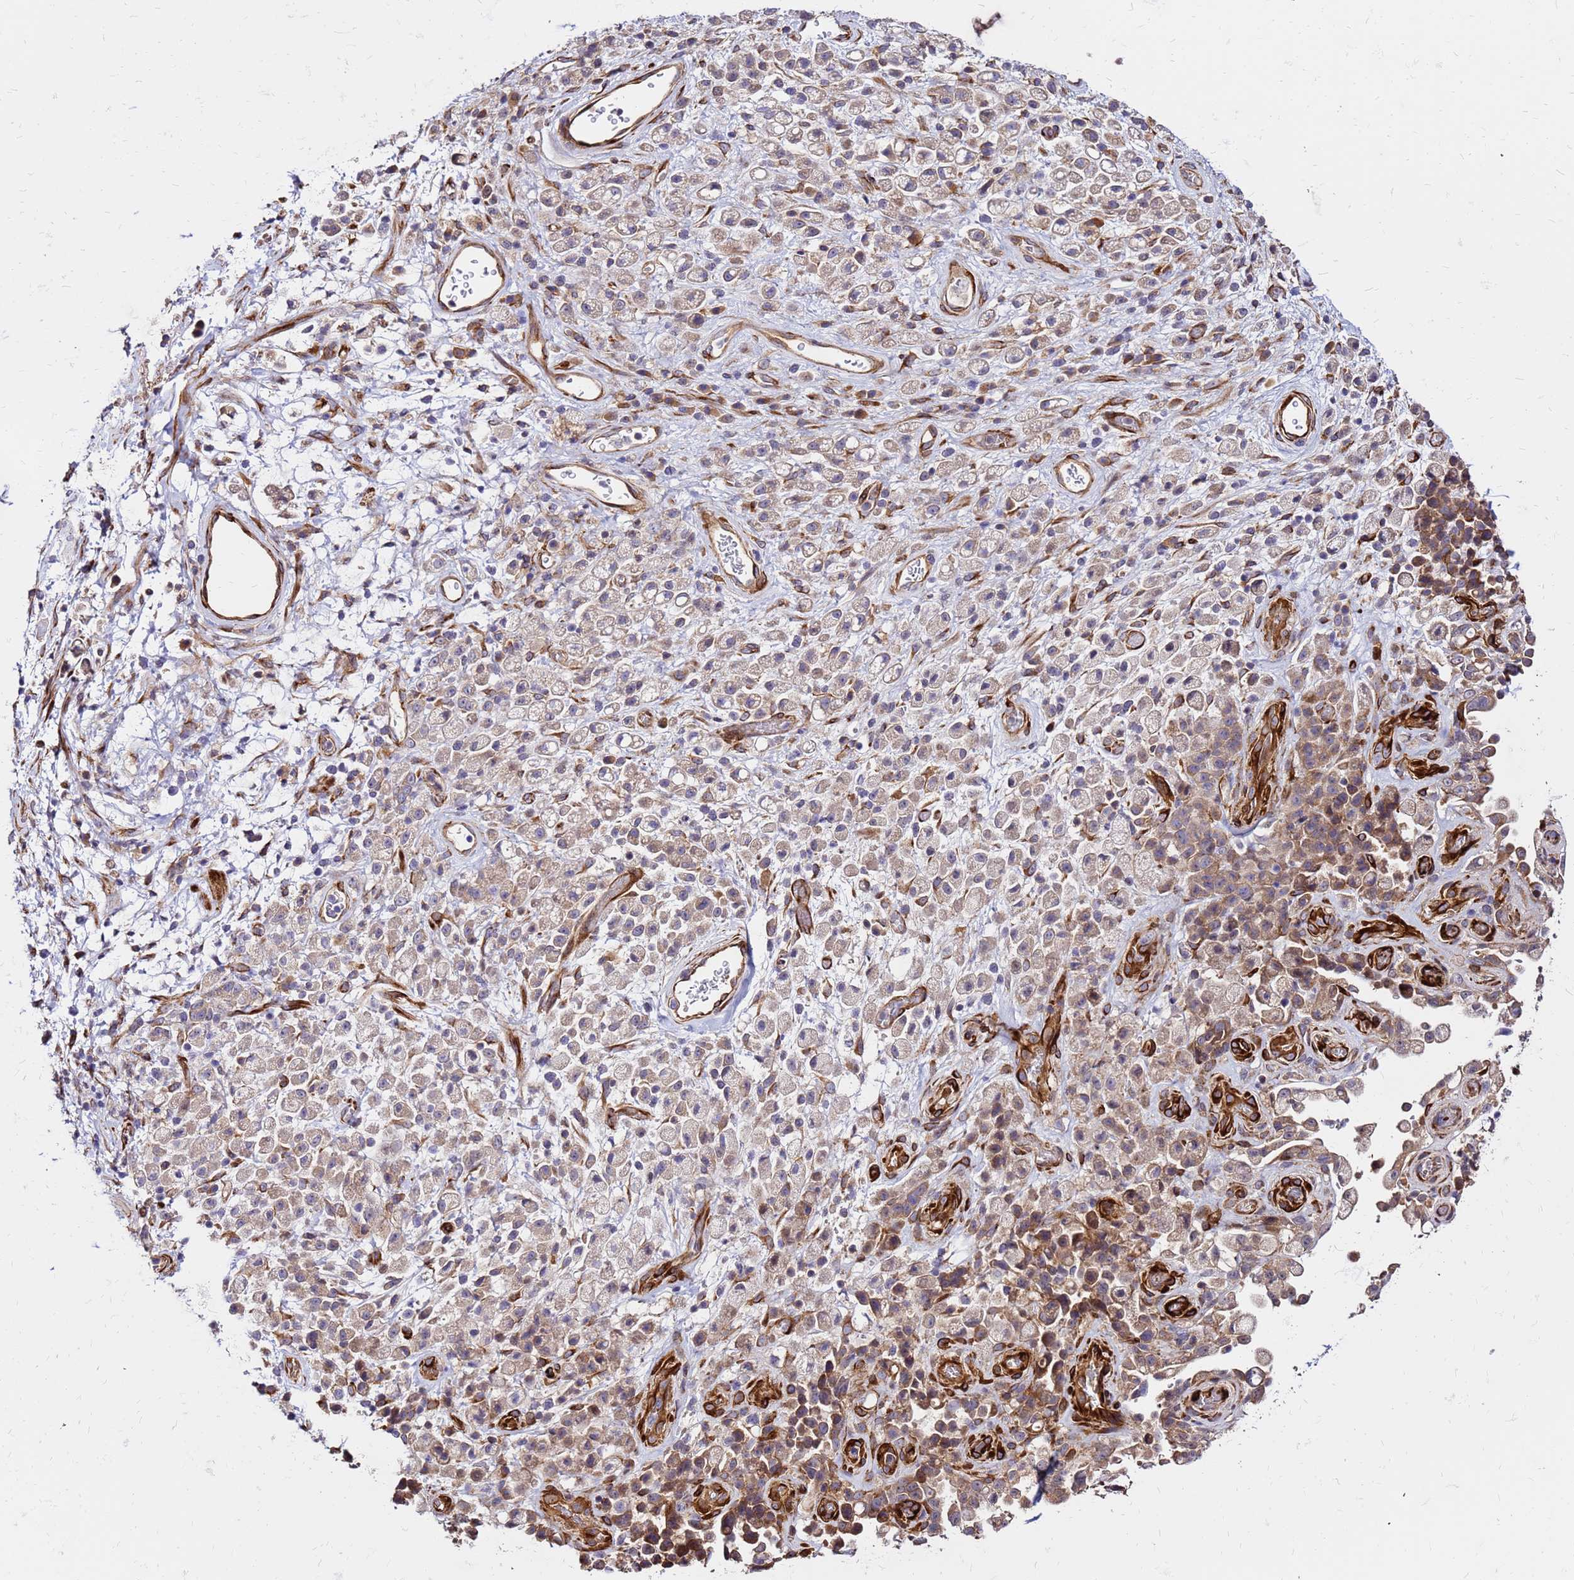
{"staining": {"intensity": "moderate", "quantity": ">75%", "location": "cytoplasmic/membranous"}, "tissue": "stomach cancer", "cell_type": "Tumor cells", "image_type": "cancer", "snomed": [{"axis": "morphology", "description": "Adenocarcinoma, NOS"}, {"axis": "topography", "description": "Stomach"}], "caption": "Immunohistochemistry (IHC) of adenocarcinoma (stomach) reveals medium levels of moderate cytoplasmic/membranous expression in approximately >75% of tumor cells. (DAB (3,3'-diaminobenzidine) = brown stain, brightfield microscopy at high magnification).", "gene": "WWC2", "patient": {"sex": "female", "age": 60}}